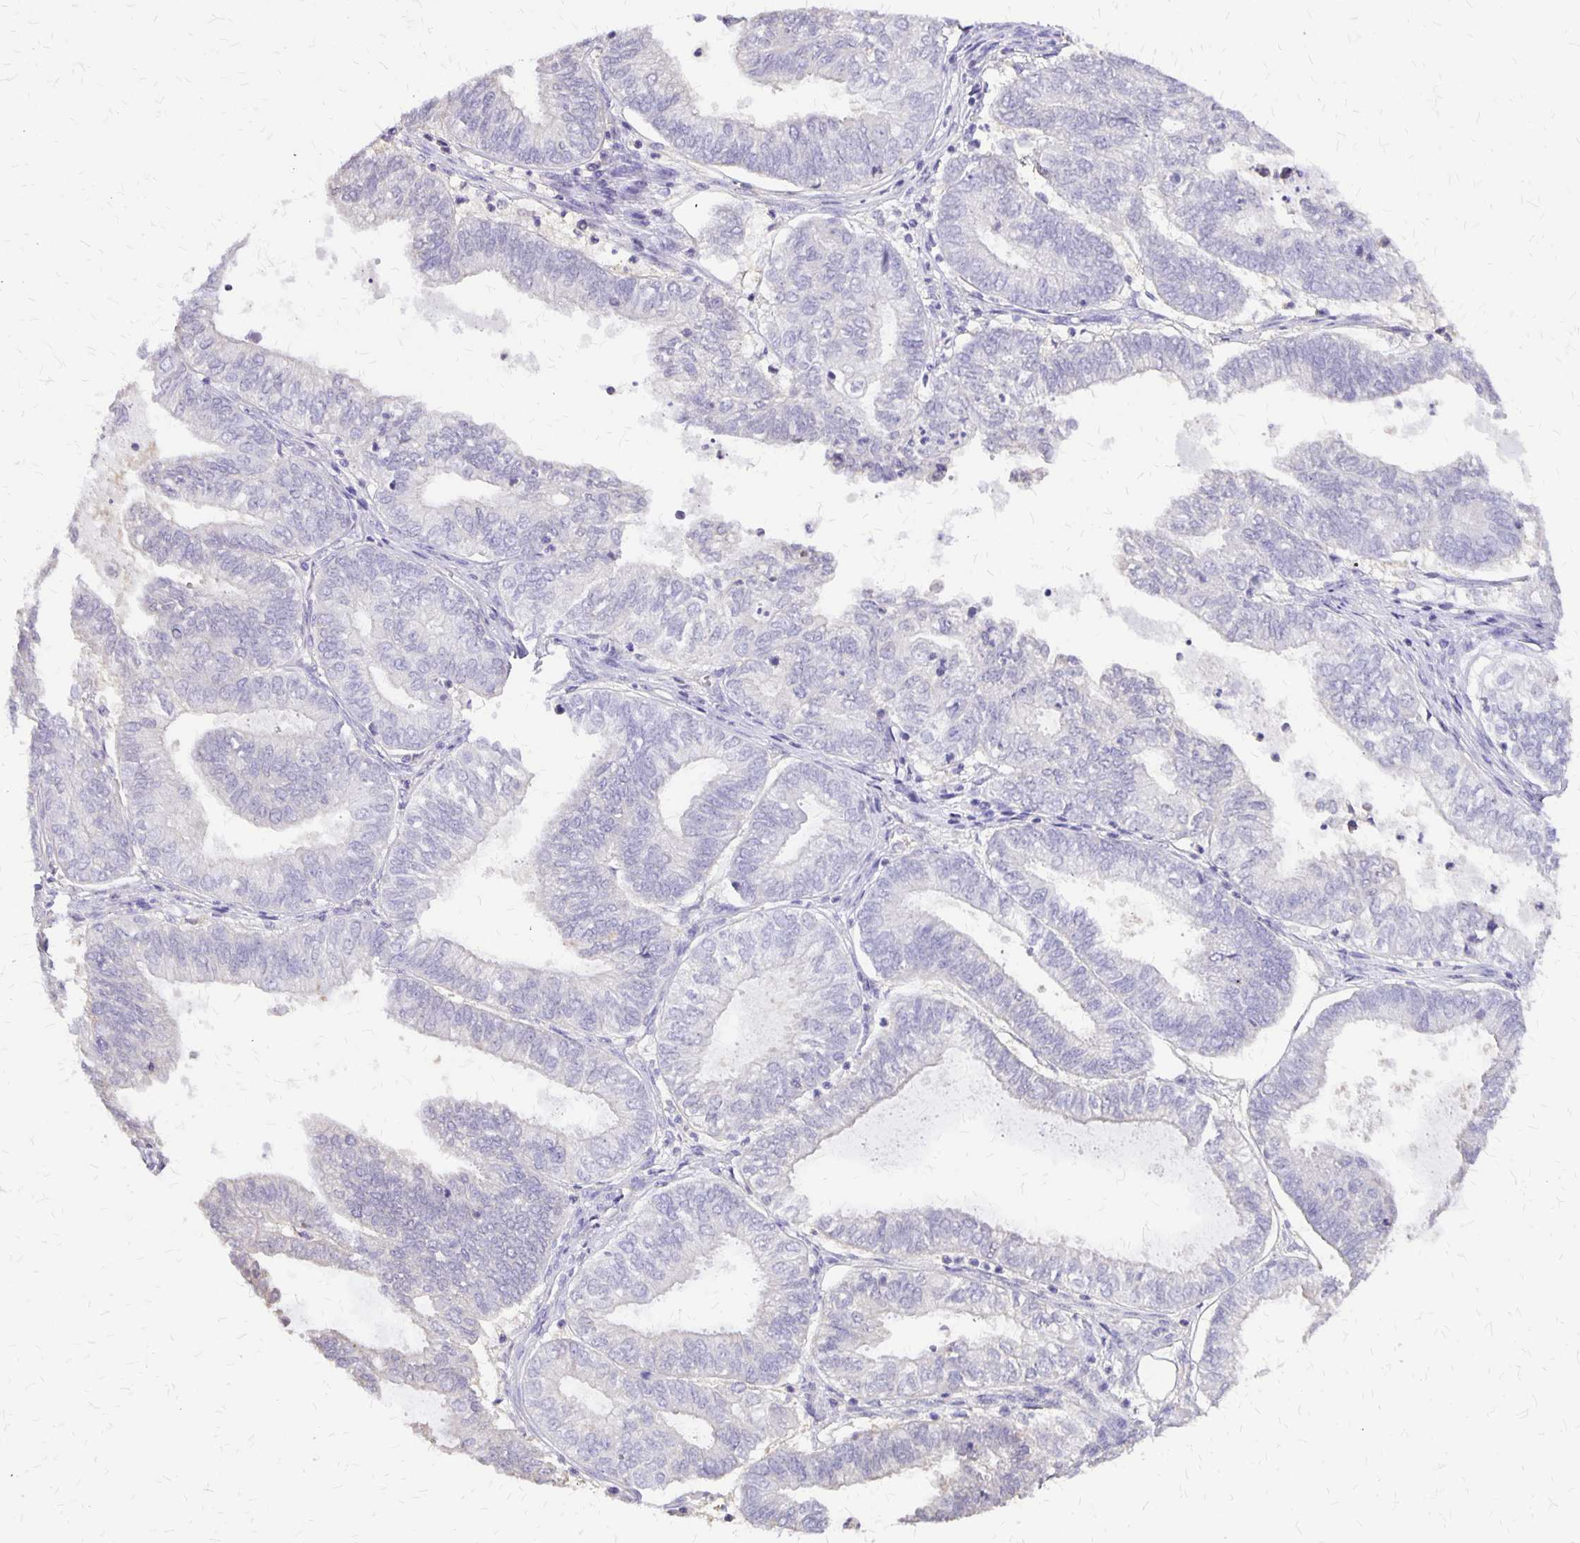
{"staining": {"intensity": "negative", "quantity": "none", "location": "none"}, "tissue": "ovarian cancer", "cell_type": "Tumor cells", "image_type": "cancer", "snomed": [{"axis": "morphology", "description": "Carcinoma, endometroid"}, {"axis": "topography", "description": "Ovary"}], "caption": "The histopathology image shows no significant positivity in tumor cells of endometroid carcinoma (ovarian).", "gene": "SI", "patient": {"sex": "female", "age": 64}}